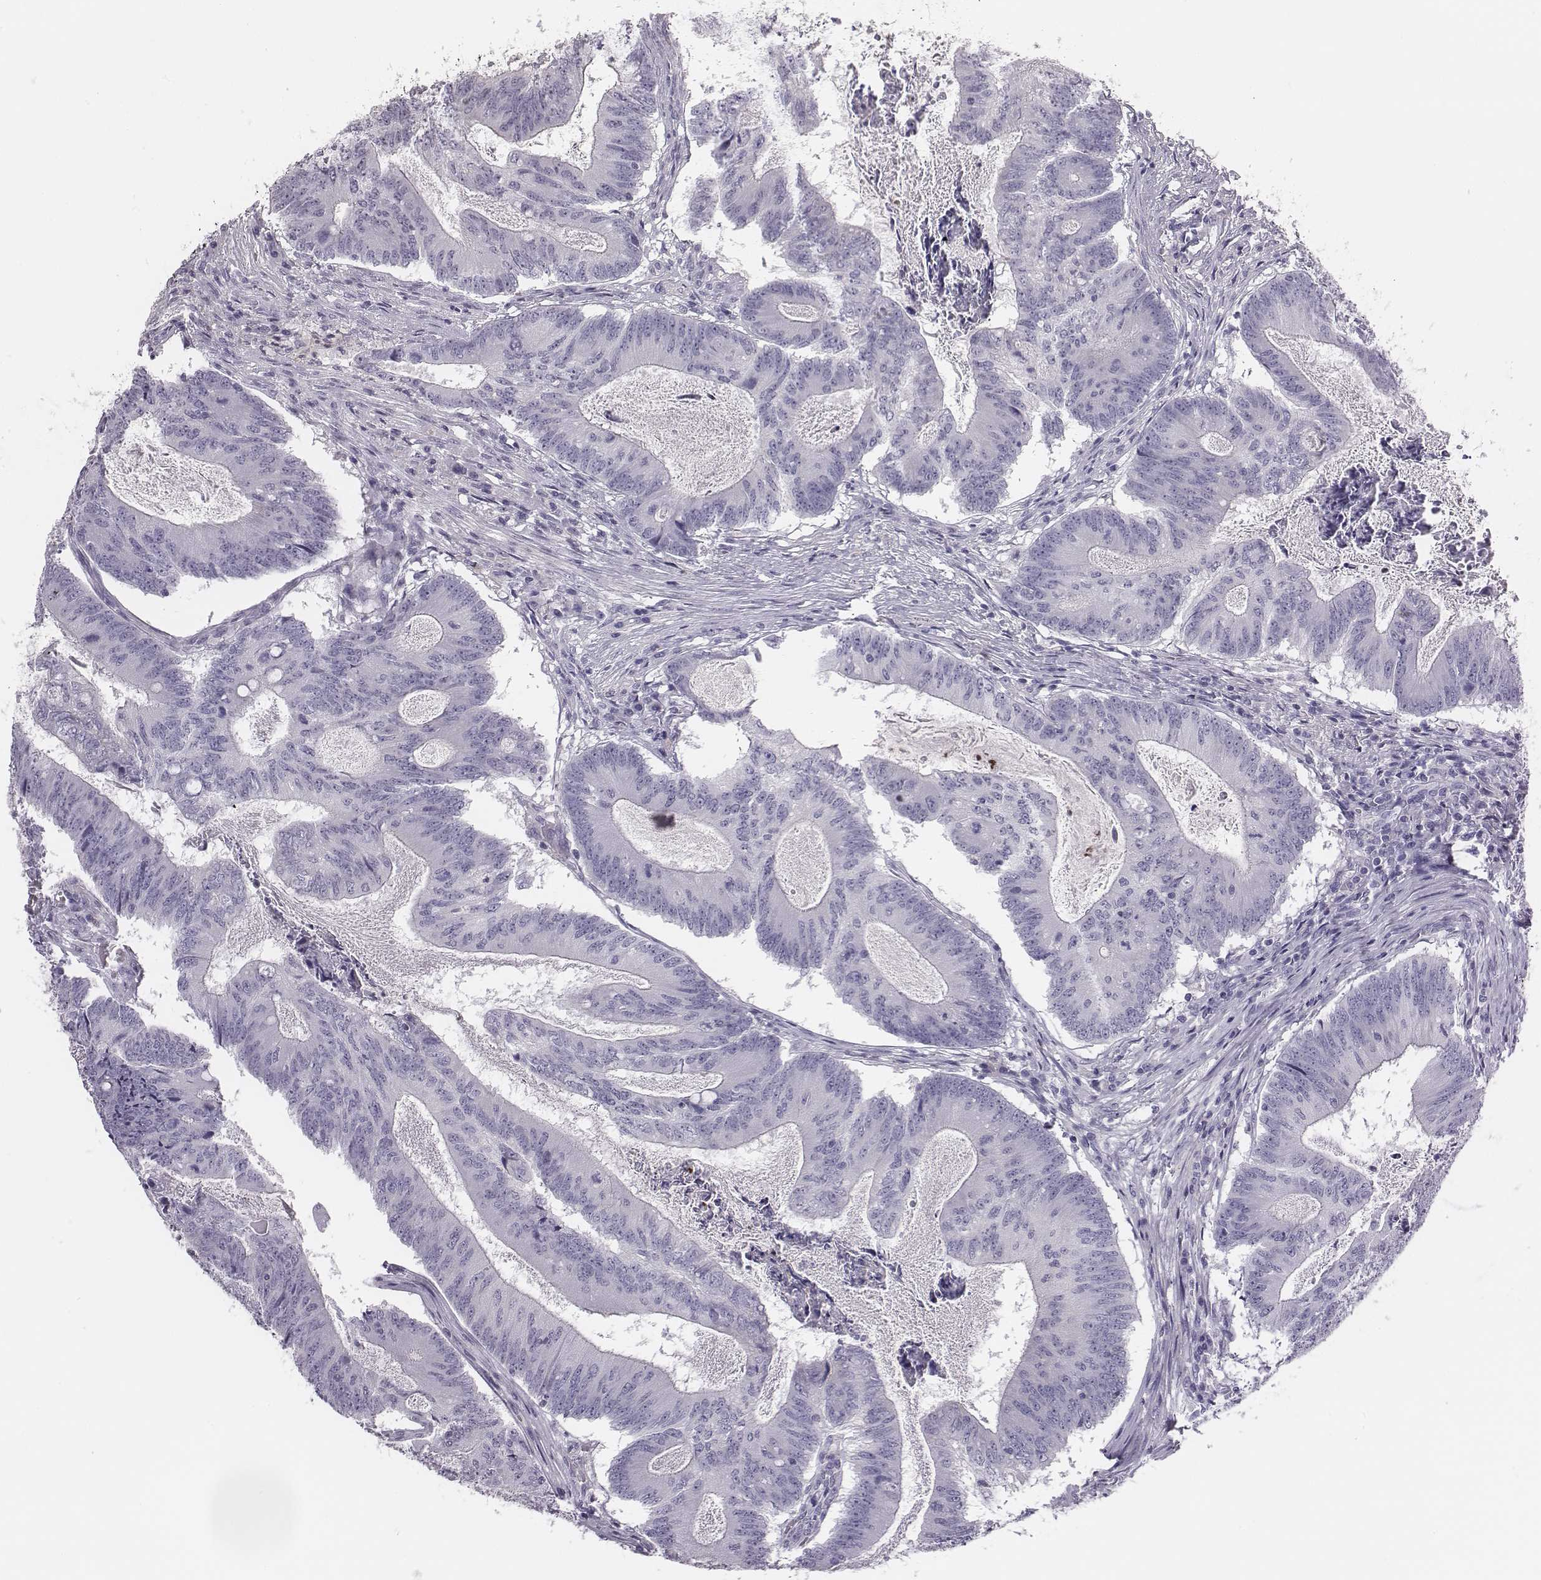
{"staining": {"intensity": "negative", "quantity": "none", "location": "none"}, "tissue": "colorectal cancer", "cell_type": "Tumor cells", "image_type": "cancer", "snomed": [{"axis": "morphology", "description": "Adenocarcinoma, NOS"}, {"axis": "topography", "description": "Colon"}], "caption": "Human colorectal adenocarcinoma stained for a protein using immunohistochemistry exhibits no staining in tumor cells.", "gene": "ADAM7", "patient": {"sex": "female", "age": 70}}